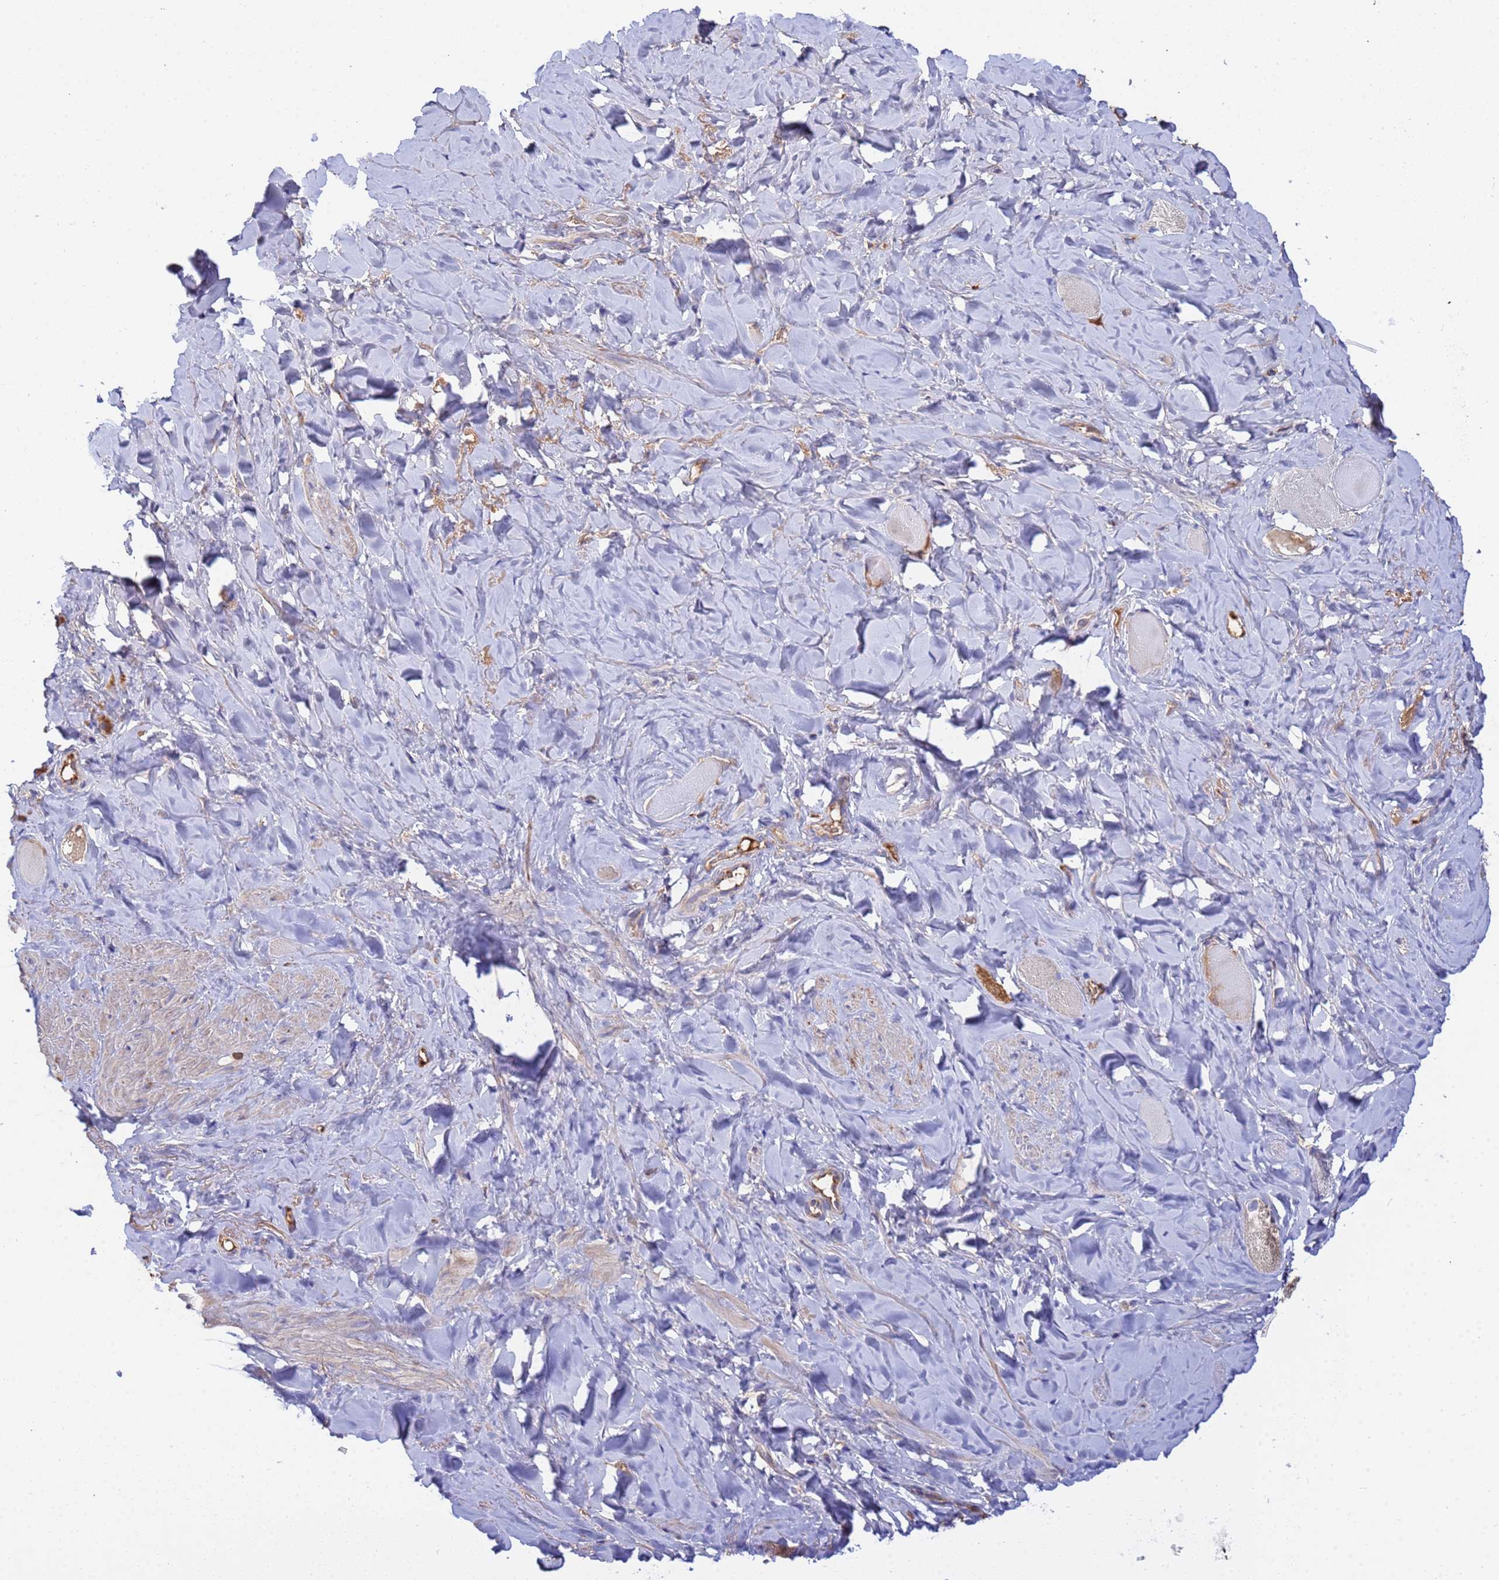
{"staining": {"intensity": "weak", "quantity": "25%-75%", "location": "cytoplasmic/membranous"}, "tissue": "smooth muscle", "cell_type": "Smooth muscle cells", "image_type": "normal", "snomed": [{"axis": "morphology", "description": "Normal tissue, NOS"}, {"axis": "topography", "description": "Smooth muscle"}, {"axis": "topography", "description": "Peripheral nerve tissue"}], "caption": "Smooth muscle stained with DAB (3,3'-diaminobenzidine) immunohistochemistry reveals low levels of weak cytoplasmic/membranous positivity in approximately 25%-75% of smooth muscle cells.", "gene": "GLUD1", "patient": {"sex": "male", "age": 69}}